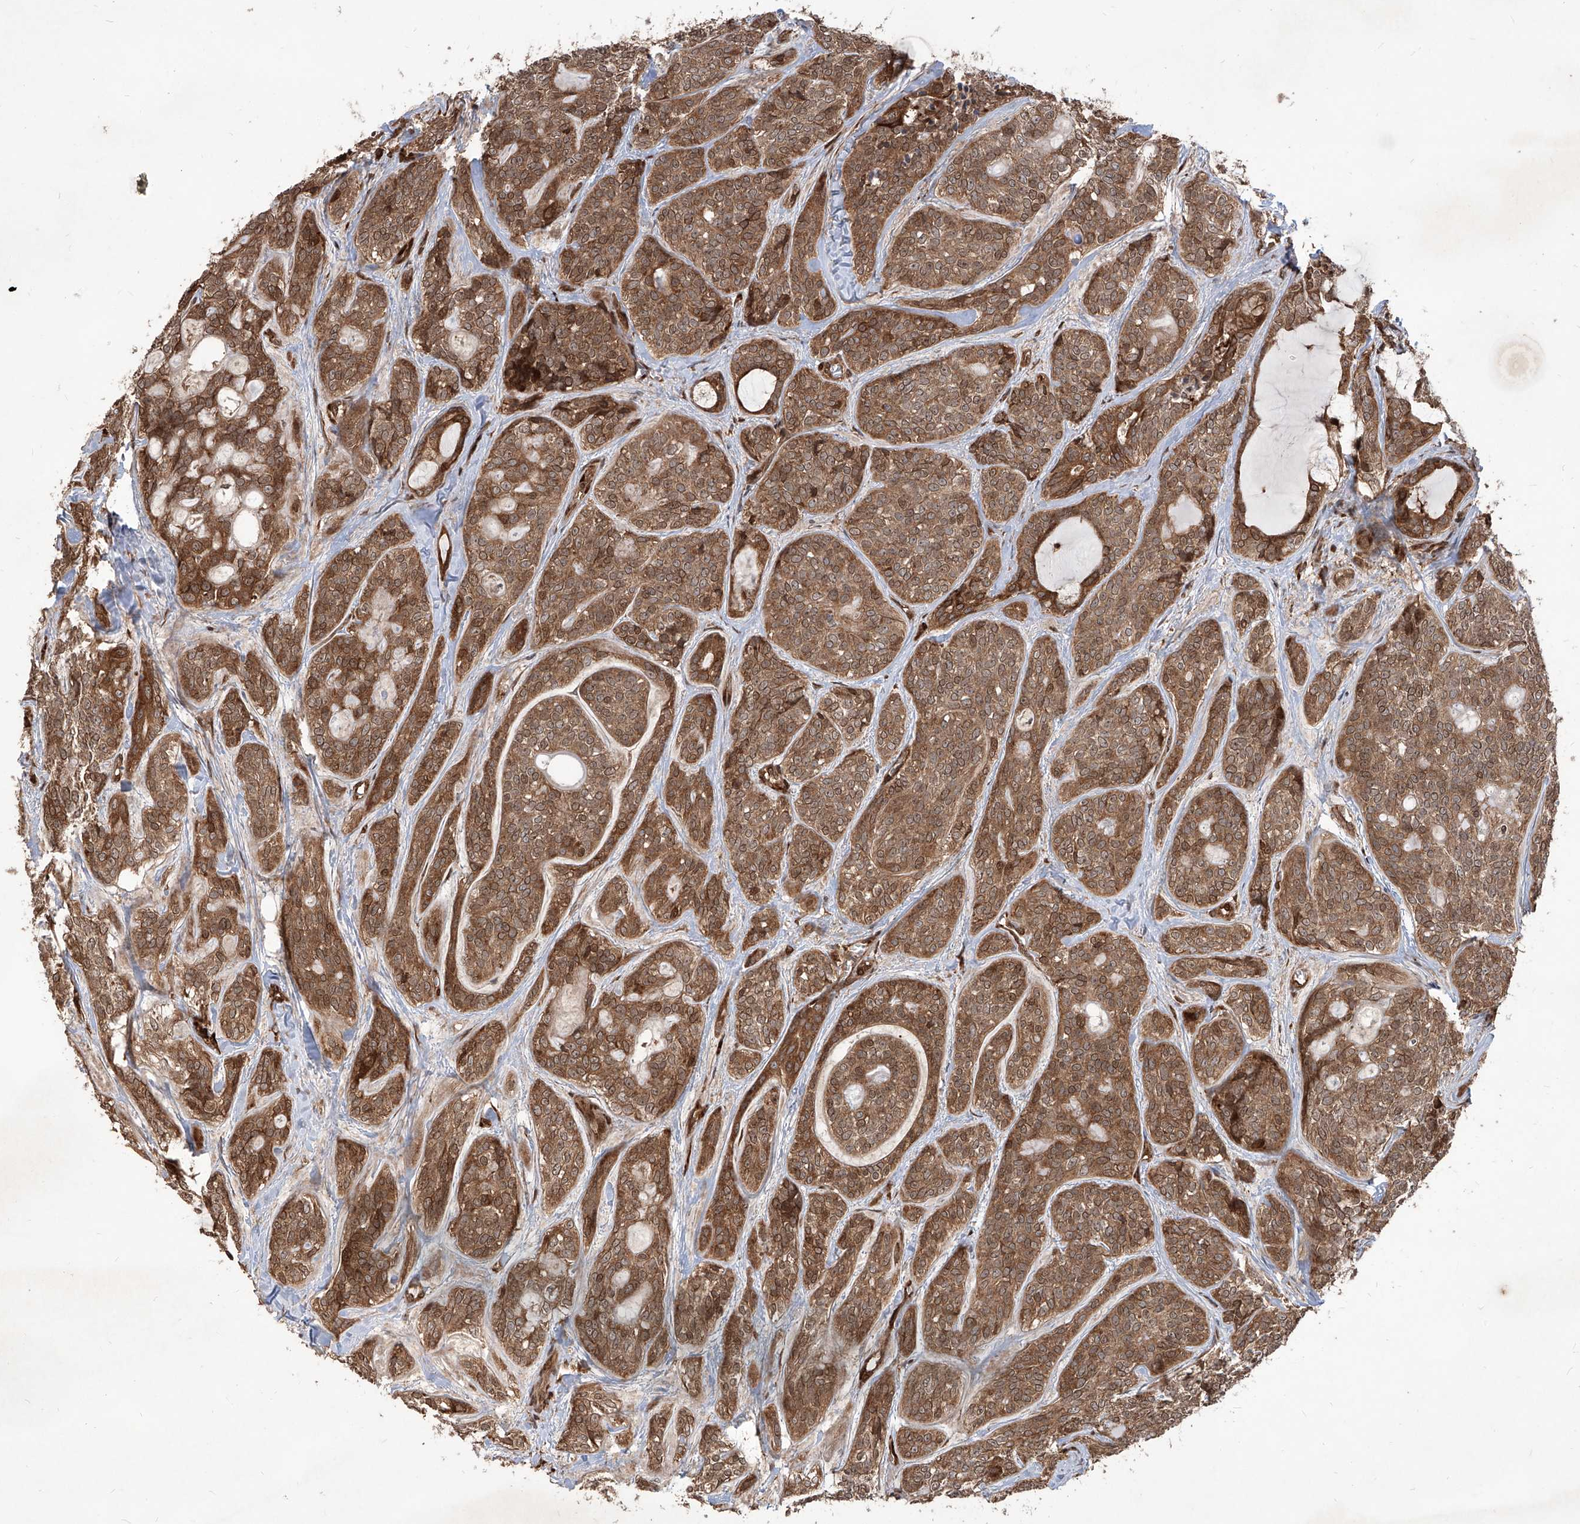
{"staining": {"intensity": "moderate", "quantity": ">75%", "location": "cytoplasmic/membranous,nuclear"}, "tissue": "head and neck cancer", "cell_type": "Tumor cells", "image_type": "cancer", "snomed": [{"axis": "morphology", "description": "Adenocarcinoma, NOS"}, {"axis": "topography", "description": "Head-Neck"}], "caption": "There is medium levels of moderate cytoplasmic/membranous and nuclear positivity in tumor cells of adenocarcinoma (head and neck), as demonstrated by immunohistochemical staining (brown color).", "gene": "MAGED2", "patient": {"sex": "male", "age": 66}}